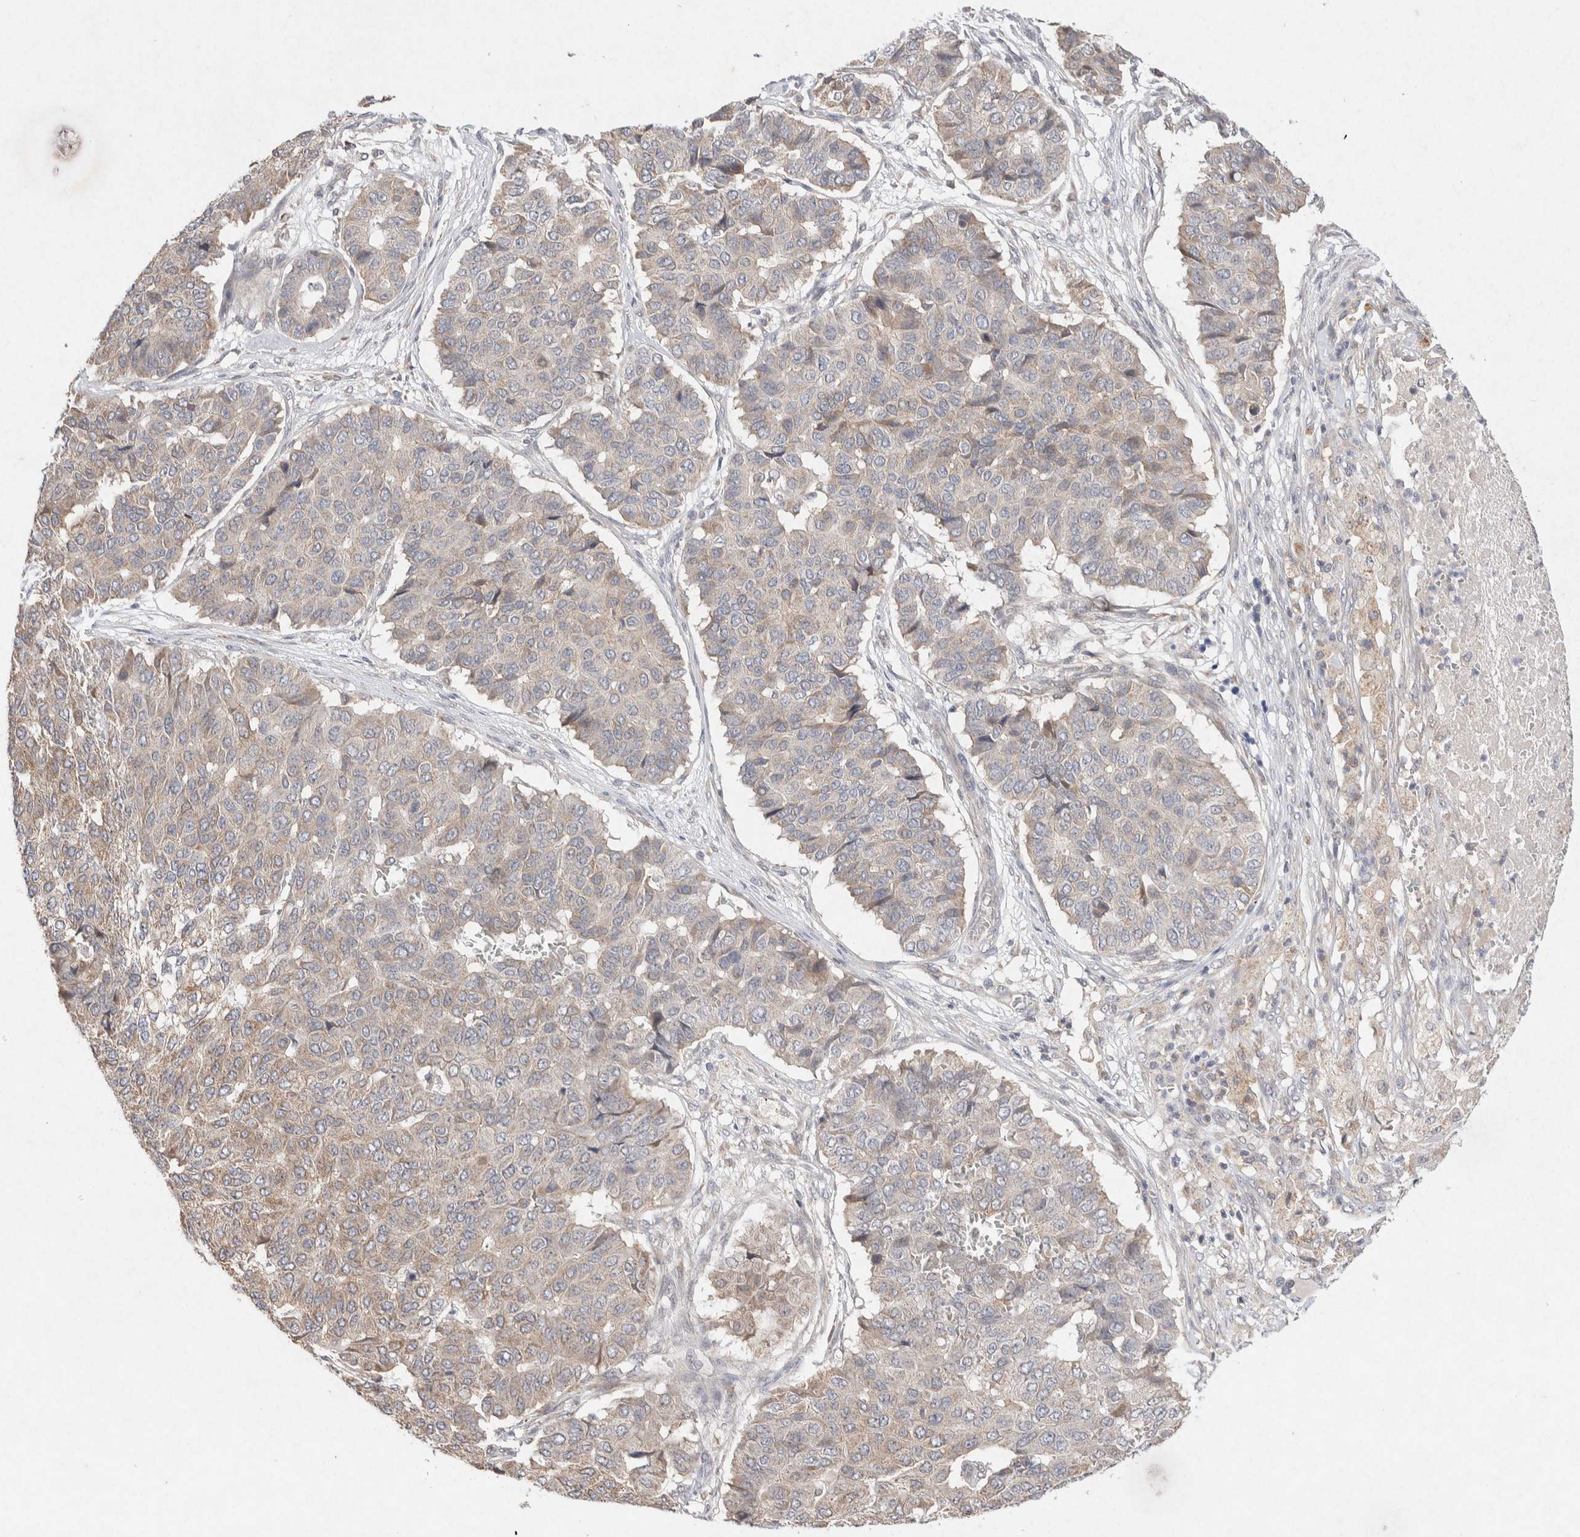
{"staining": {"intensity": "weak", "quantity": "<25%", "location": "cytoplasmic/membranous"}, "tissue": "pancreatic cancer", "cell_type": "Tumor cells", "image_type": "cancer", "snomed": [{"axis": "morphology", "description": "Adenocarcinoma, NOS"}, {"axis": "topography", "description": "Pancreas"}], "caption": "This is an immunohistochemistry histopathology image of human pancreatic cancer. There is no expression in tumor cells.", "gene": "CMTM4", "patient": {"sex": "male", "age": 50}}